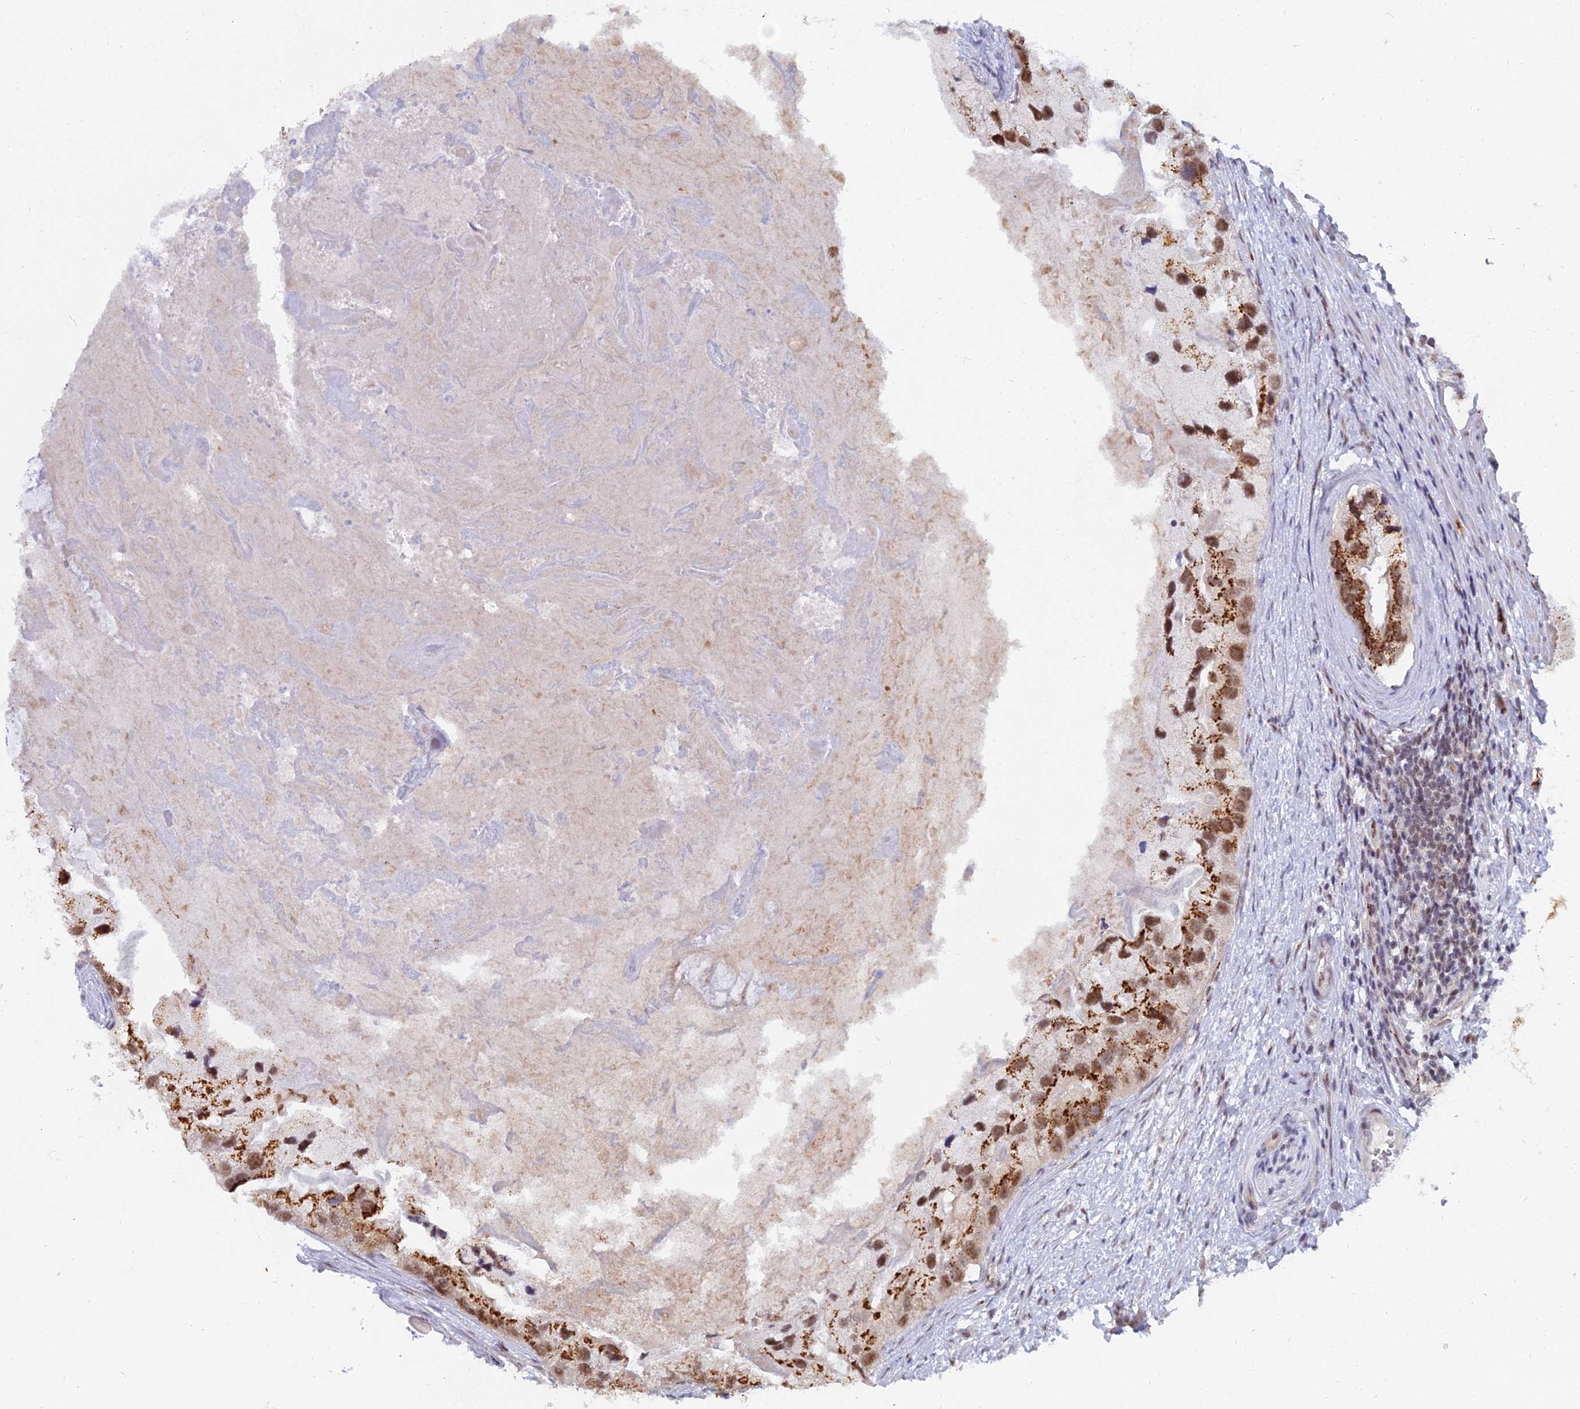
{"staining": {"intensity": "strong", "quantity": ">75%", "location": "cytoplasmic/membranous,nuclear"}, "tissue": "prostate cancer", "cell_type": "Tumor cells", "image_type": "cancer", "snomed": [{"axis": "morphology", "description": "Adenocarcinoma, High grade"}, {"axis": "topography", "description": "Prostate"}], "caption": "Strong cytoplasmic/membranous and nuclear positivity for a protein is identified in approximately >75% of tumor cells of adenocarcinoma (high-grade) (prostate) using immunohistochemistry (IHC).", "gene": "THOC3", "patient": {"sex": "male", "age": 62}}